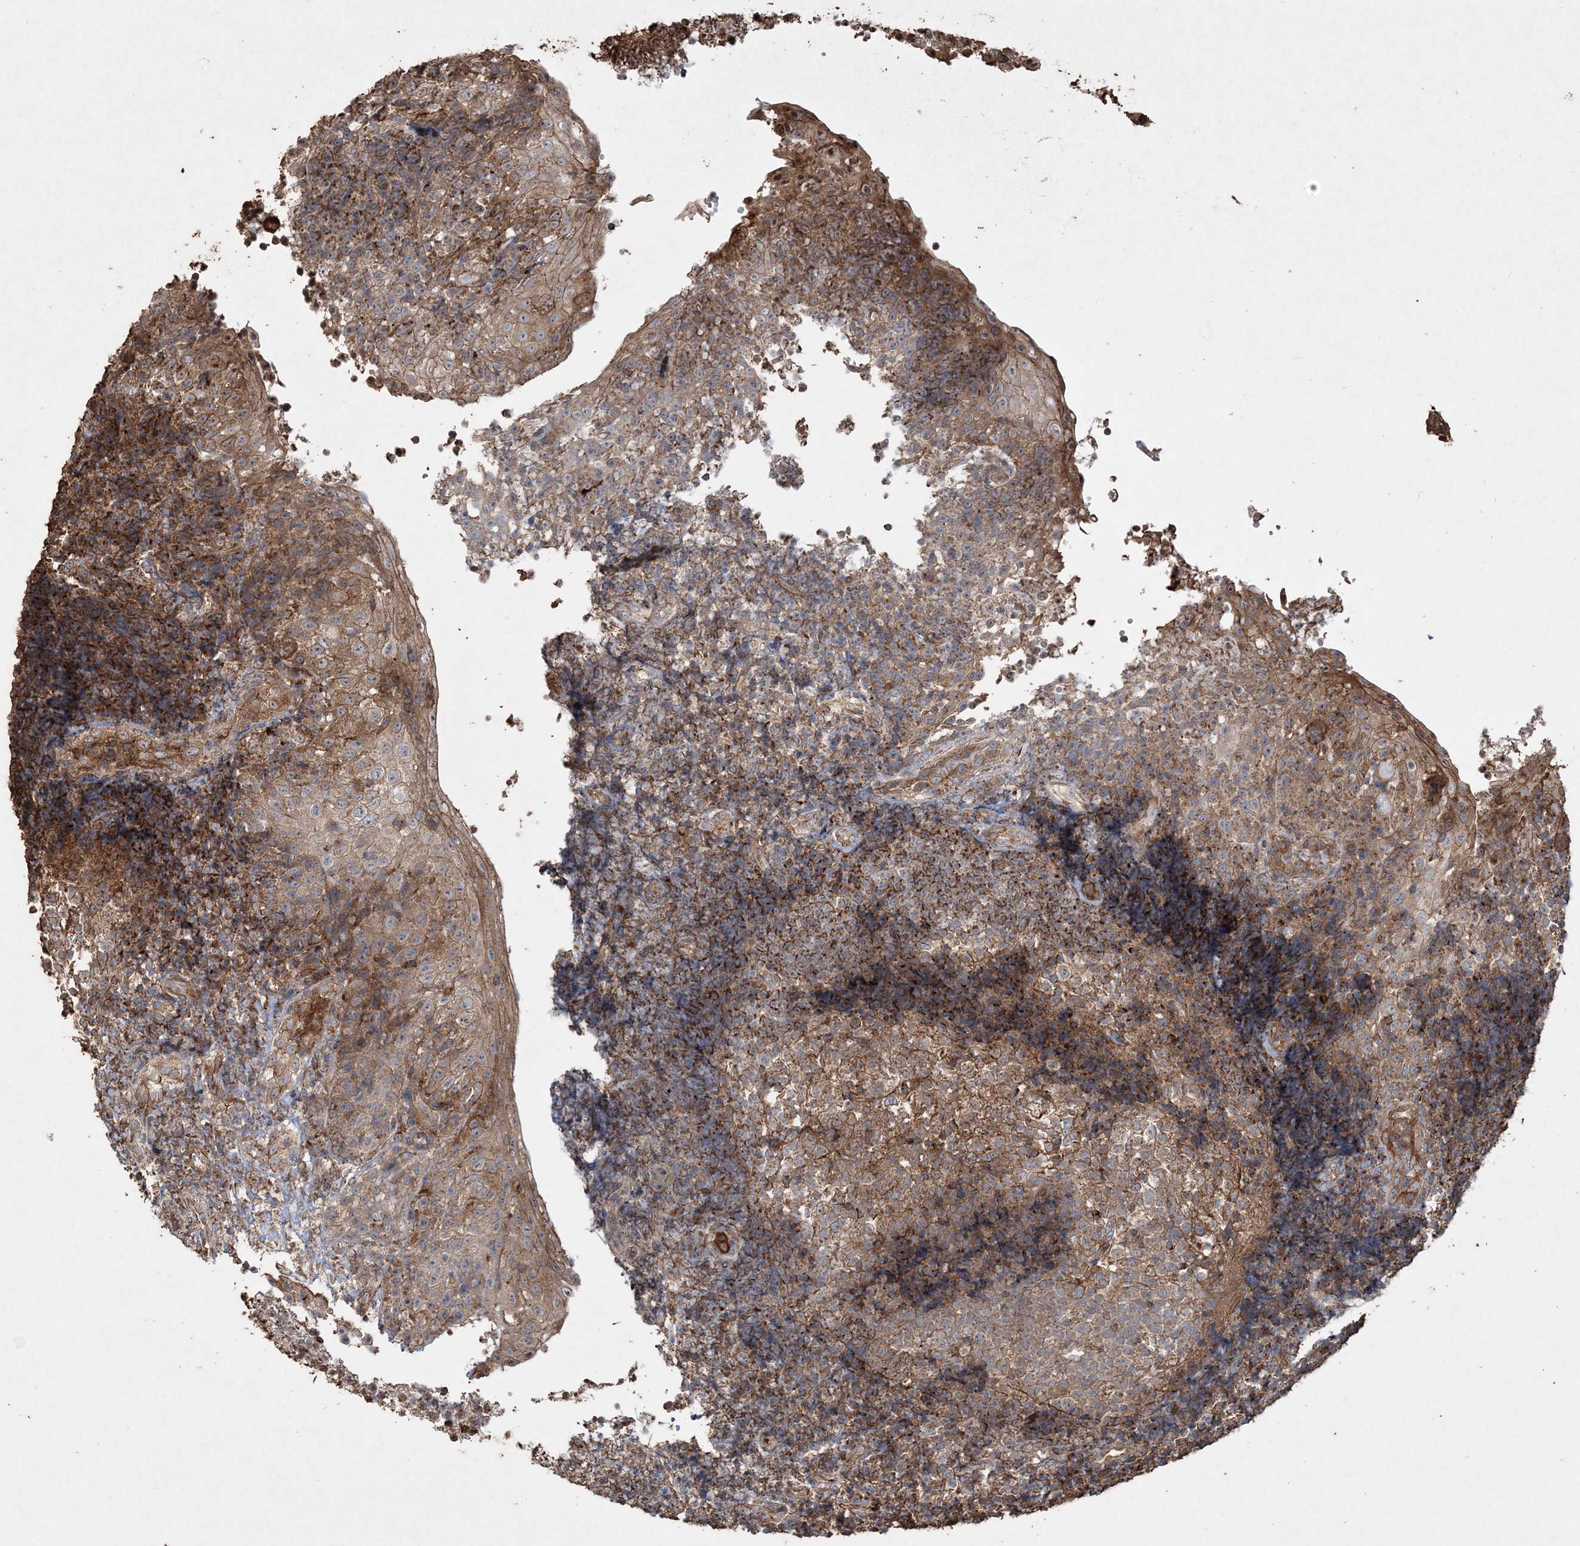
{"staining": {"intensity": "moderate", "quantity": ">75%", "location": "cytoplasmic/membranous"}, "tissue": "tonsil", "cell_type": "Germinal center cells", "image_type": "normal", "snomed": [{"axis": "morphology", "description": "Normal tissue, NOS"}, {"axis": "topography", "description": "Tonsil"}], "caption": "Immunohistochemical staining of normal human tonsil reveals >75% levels of moderate cytoplasmic/membranous protein expression in approximately >75% of germinal center cells.", "gene": "TTC7A", "patient": {"sex": "female", "age": 40}}